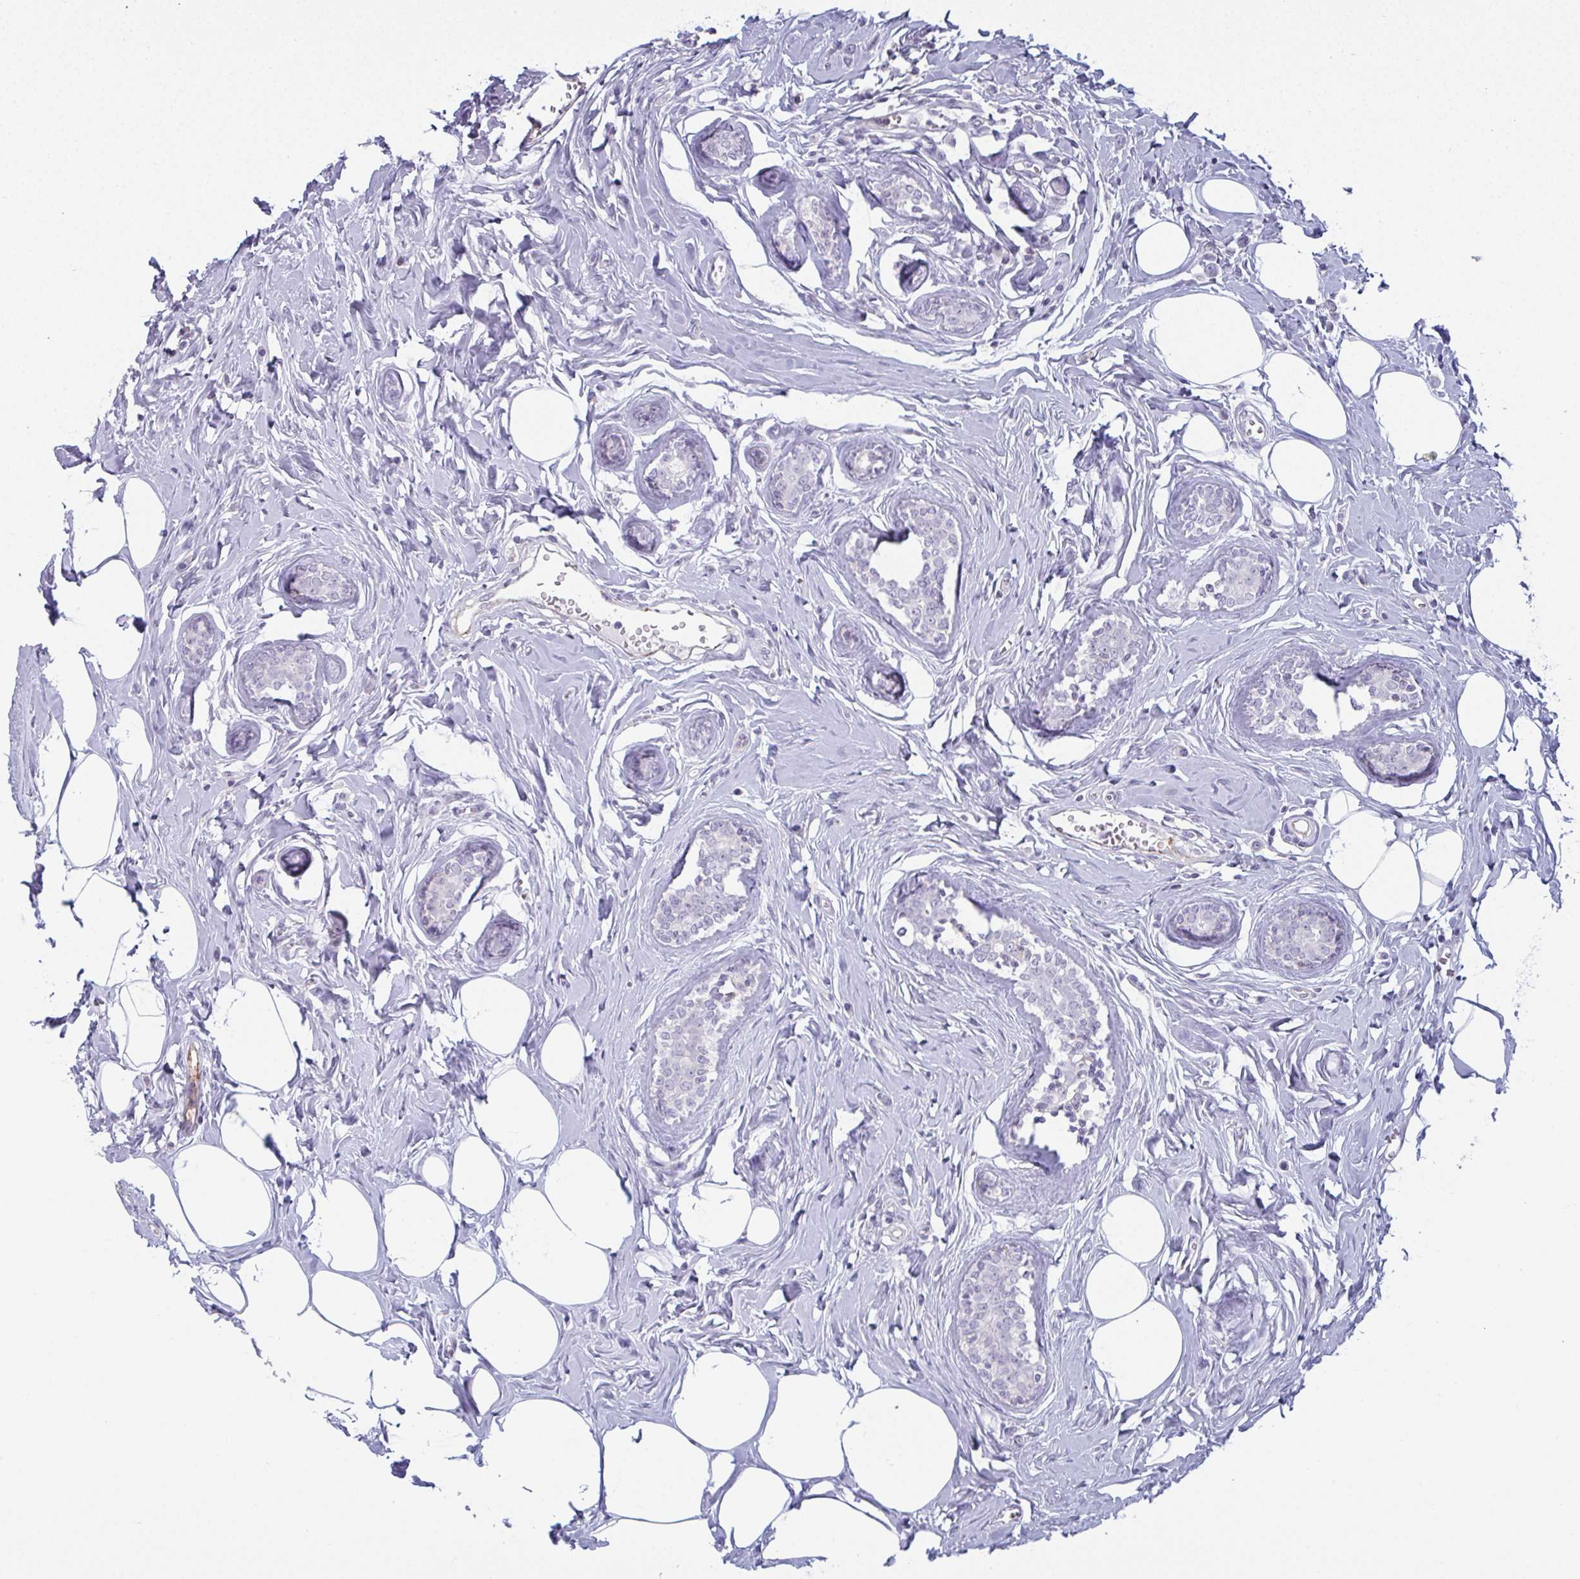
{"staining": {"intensity": "negative", "quantity": "none", "location": "none"}, "tissue": "breast cancer", "cell_type": "Tumor cells", "image_type": "cancer", "snomed": [{"axis": "morphology", "description": "Duct carcinoma"}, {"axis": "topography", "description": "Breast"}], "caption": "Immunohistochemistry photomicrograph of human breast intraductal carcinoma stained for a protein (brown), which shows no expression in tumor cells.", "gene": "CD80", "patient": {"sex": "female", "age": 80}}